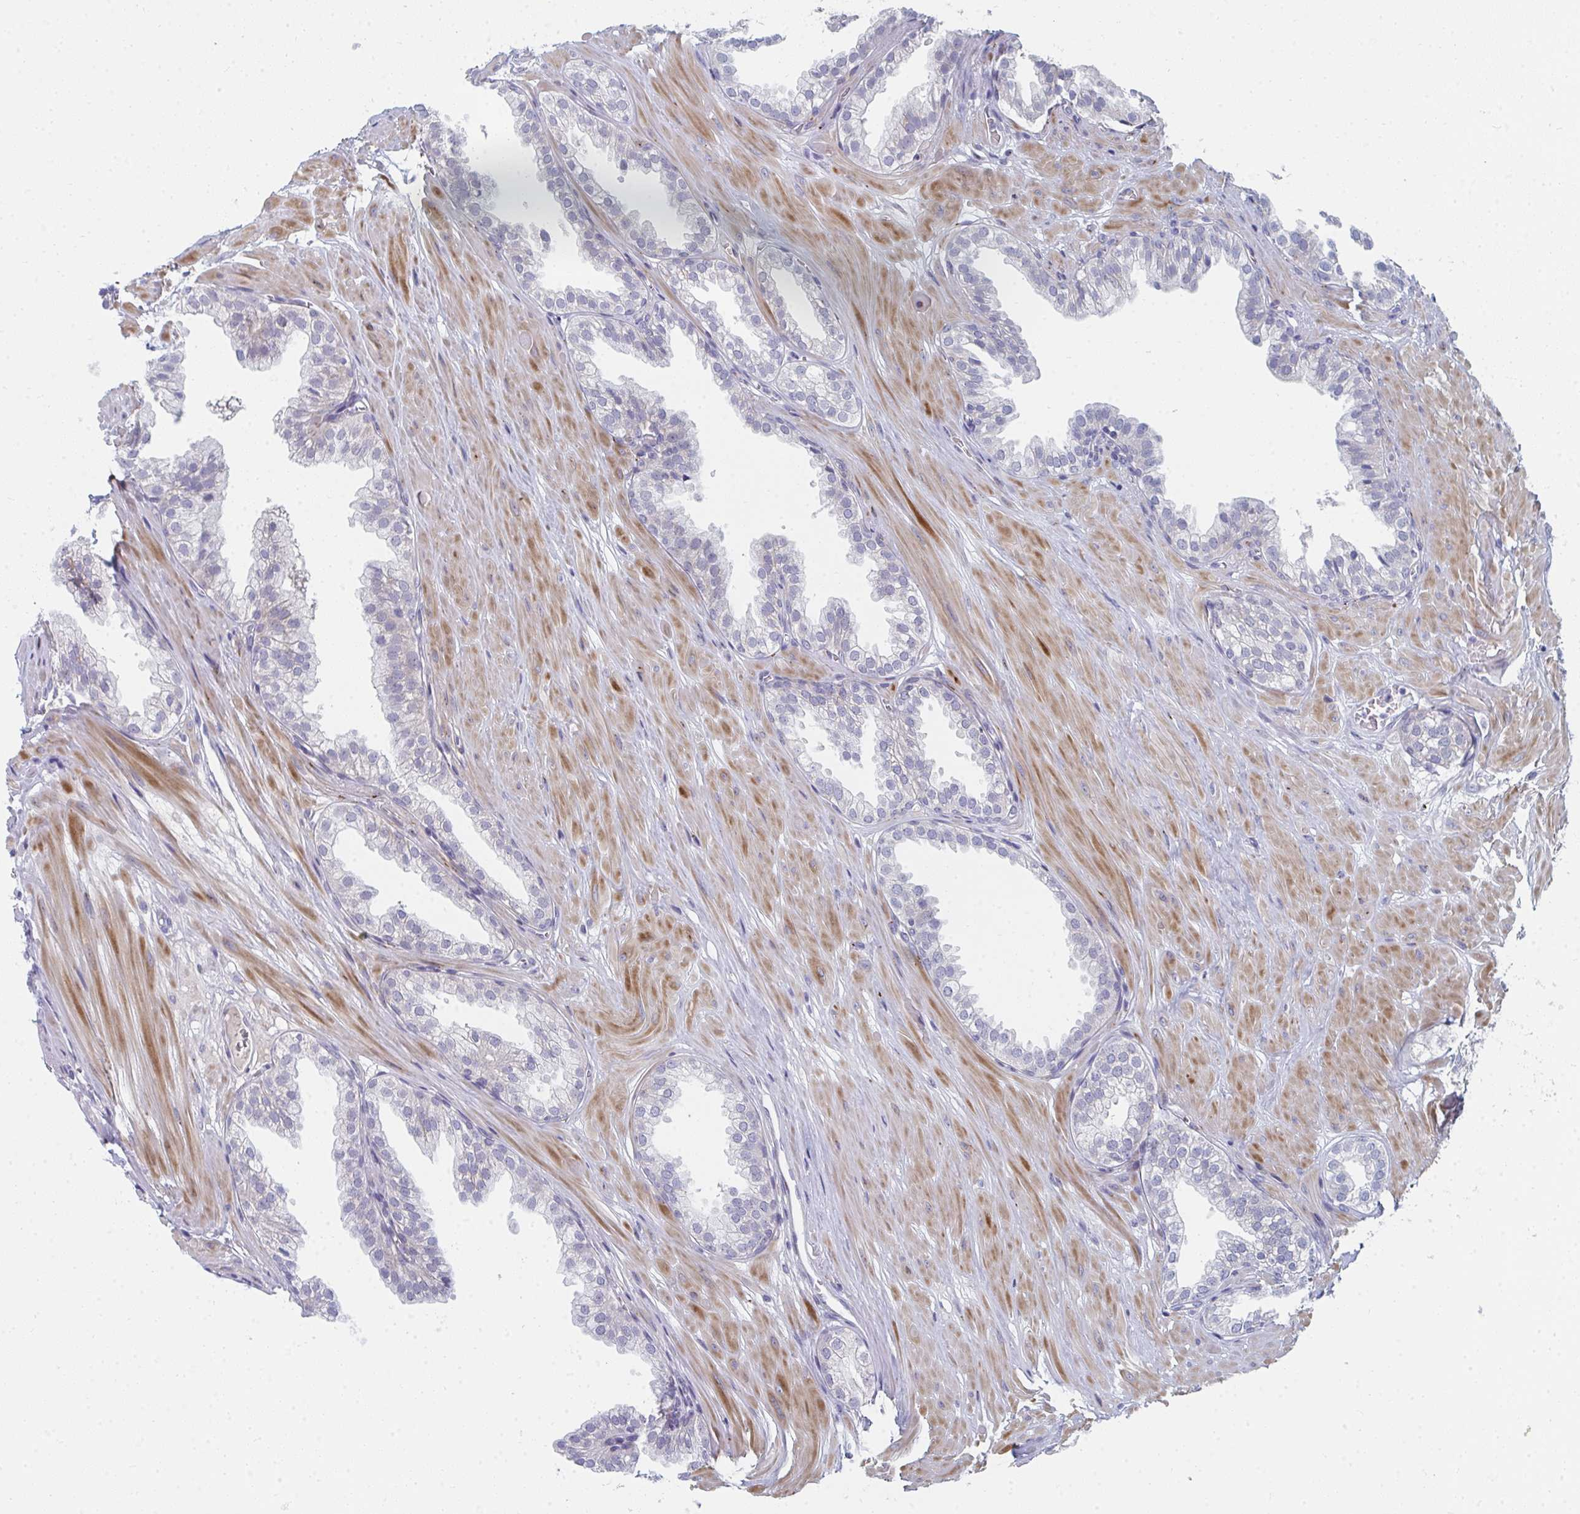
{"staining": {"intensity": "negative", "quantity": "none", "location": "none"}, "tissue": "prostate", "cell_type": "Glandular cells", "image_type": "normal", "snomed": [{"axis": "morphology", "description": "Normal tissue, NOS"}, {"axis": "topography", "description": "Prostate"}, {"axis": "topography", "description": "Peripheral nerve tissue"}], "caption": "Immunohistochemistry image of benign prostate stained for a protein (brown), which exhibits no staining in glandular cells. (DAB IHC, high magnification).", "gene": "PSMG1", "patient": {"sex": "male", "age": 55}}